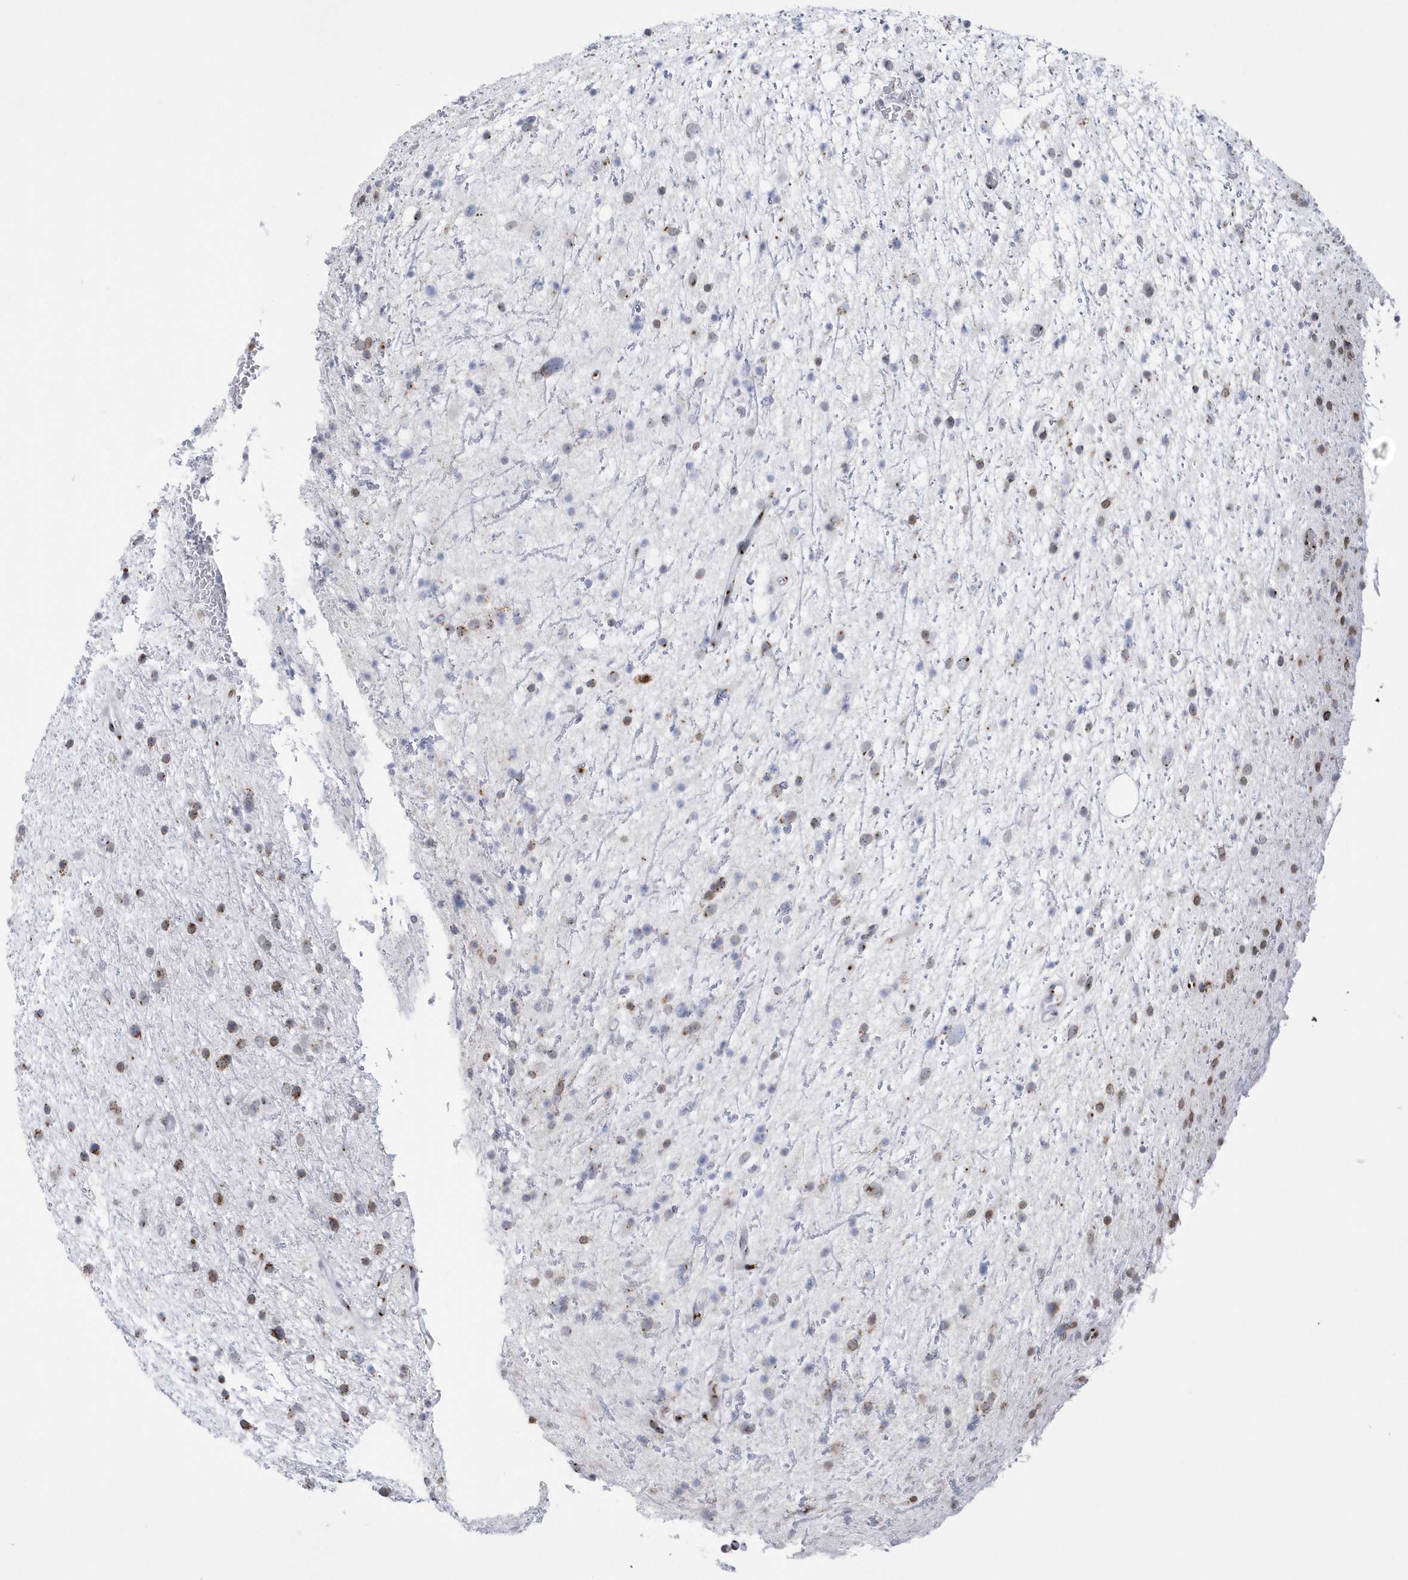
{"staining": {"intensity": "moderate", "quantity": "25%-75%", "location": "cytoplasmic/membranous"}, "tissue": "glioma", "cell_type": "Tumor cells", "image_type": "cancer", "snomed": [{"axis": "morphology", "description": "Glioma, malignant, Low grade"}, {"axis": "topography", "description": "Cerebral cortex"}], "caption": "A medium amount of moderate cytoplasmic/membranous positivity is identified in approximately 25%-75% of tumor cells in glioma tissue.", "gene": "SLX9", "patient": {"sex": "female", "age": 39}}